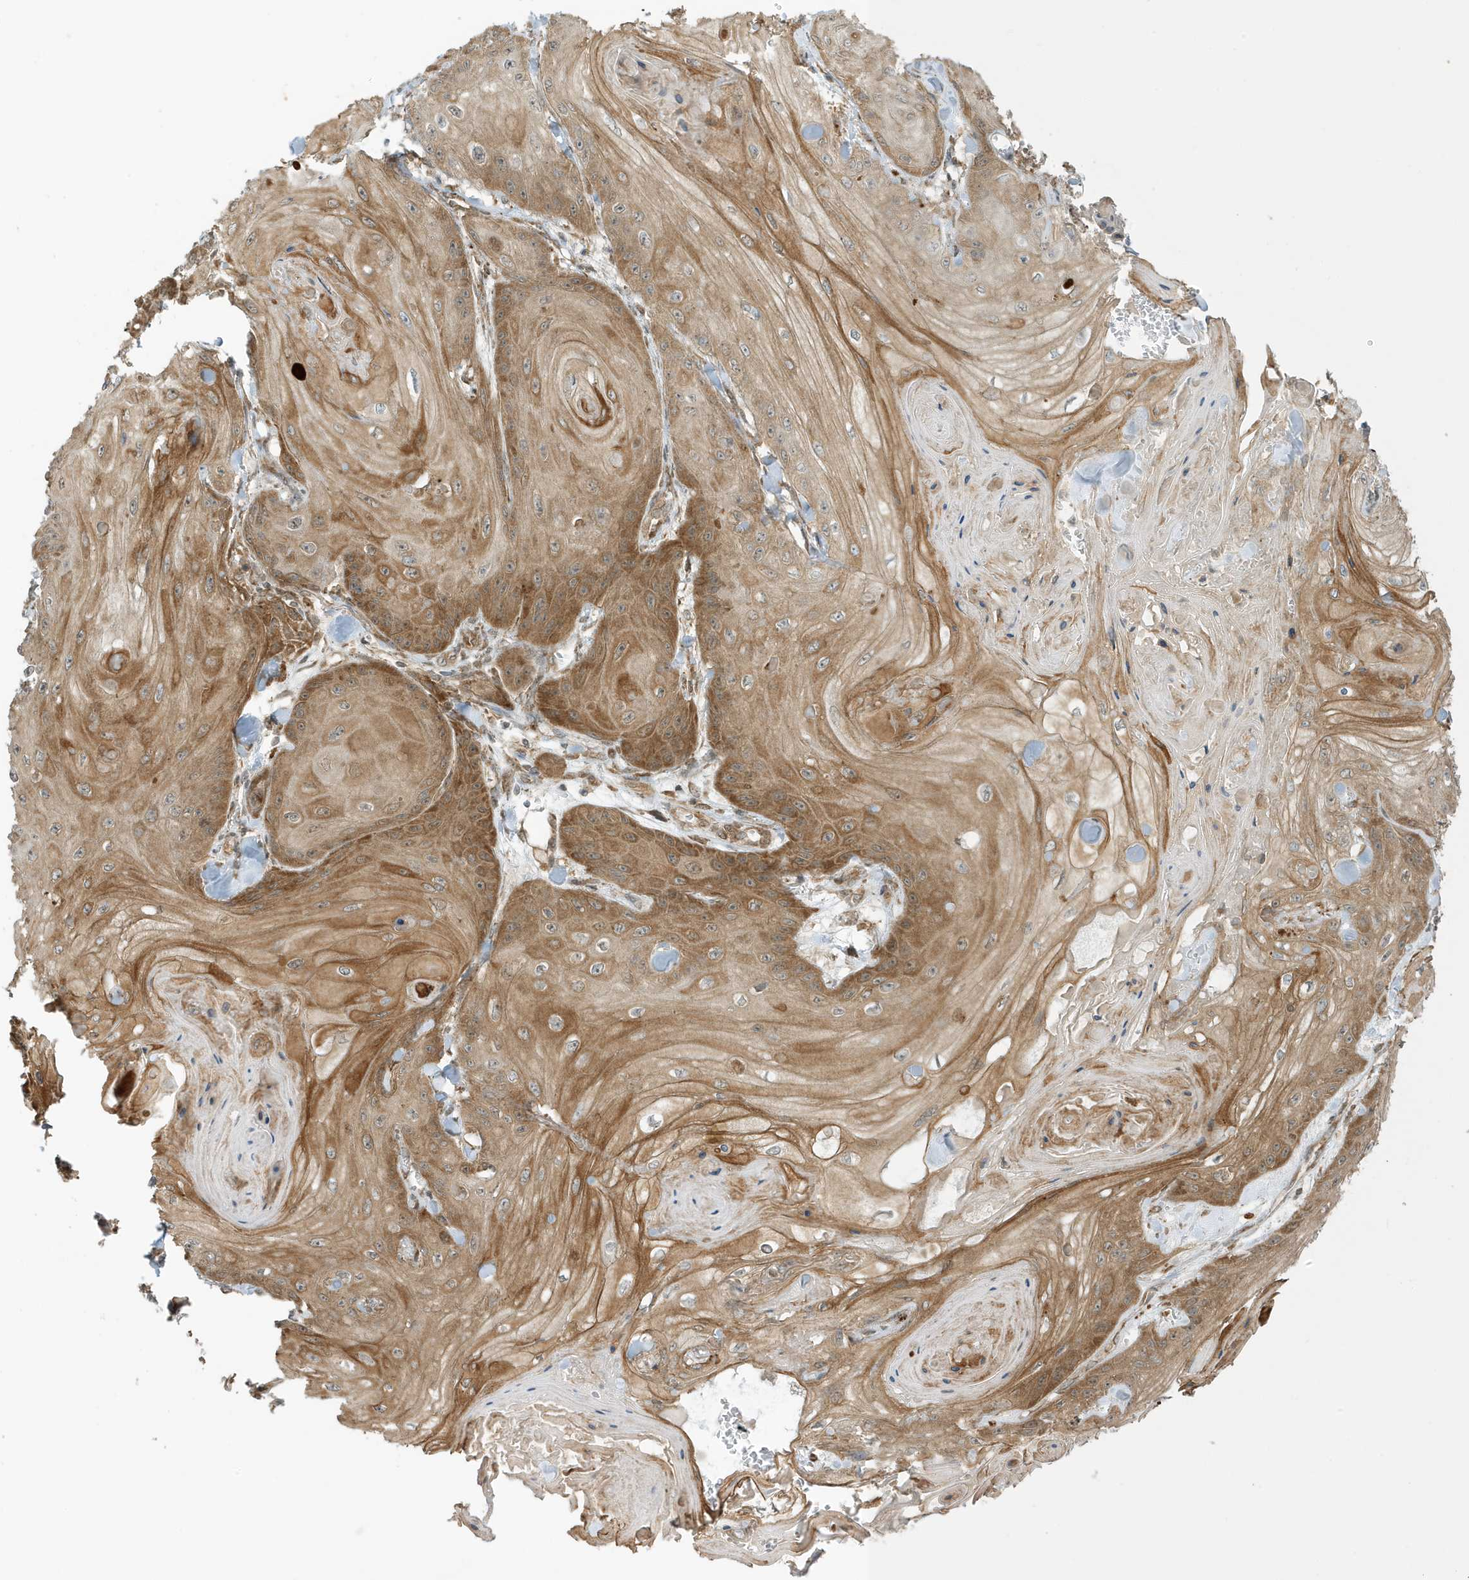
{"staining": {"intensity": "strong", "quantity": "25%-75%", "location": "cytoplasmic/membranous"}, "tissue": "skin cancer", "cell_type": "Tumor cells", "image_type": "cancer", "snomed": [{"axis": "morphology", "description": "Squamous cell carcinoma, NOS"}, {"axis": "topography", "description": "Skin"}], "caption": "Skin cancer tissue shows strong cytoplasmic/membranous expression in about 25%-75% of tumor cells (DAB (3,3'-diaminobenzidine) IHC with brightfield microscopy, high magnification).", "gene": "DHX36", "patient": {"sex": "male", "age": 74}}